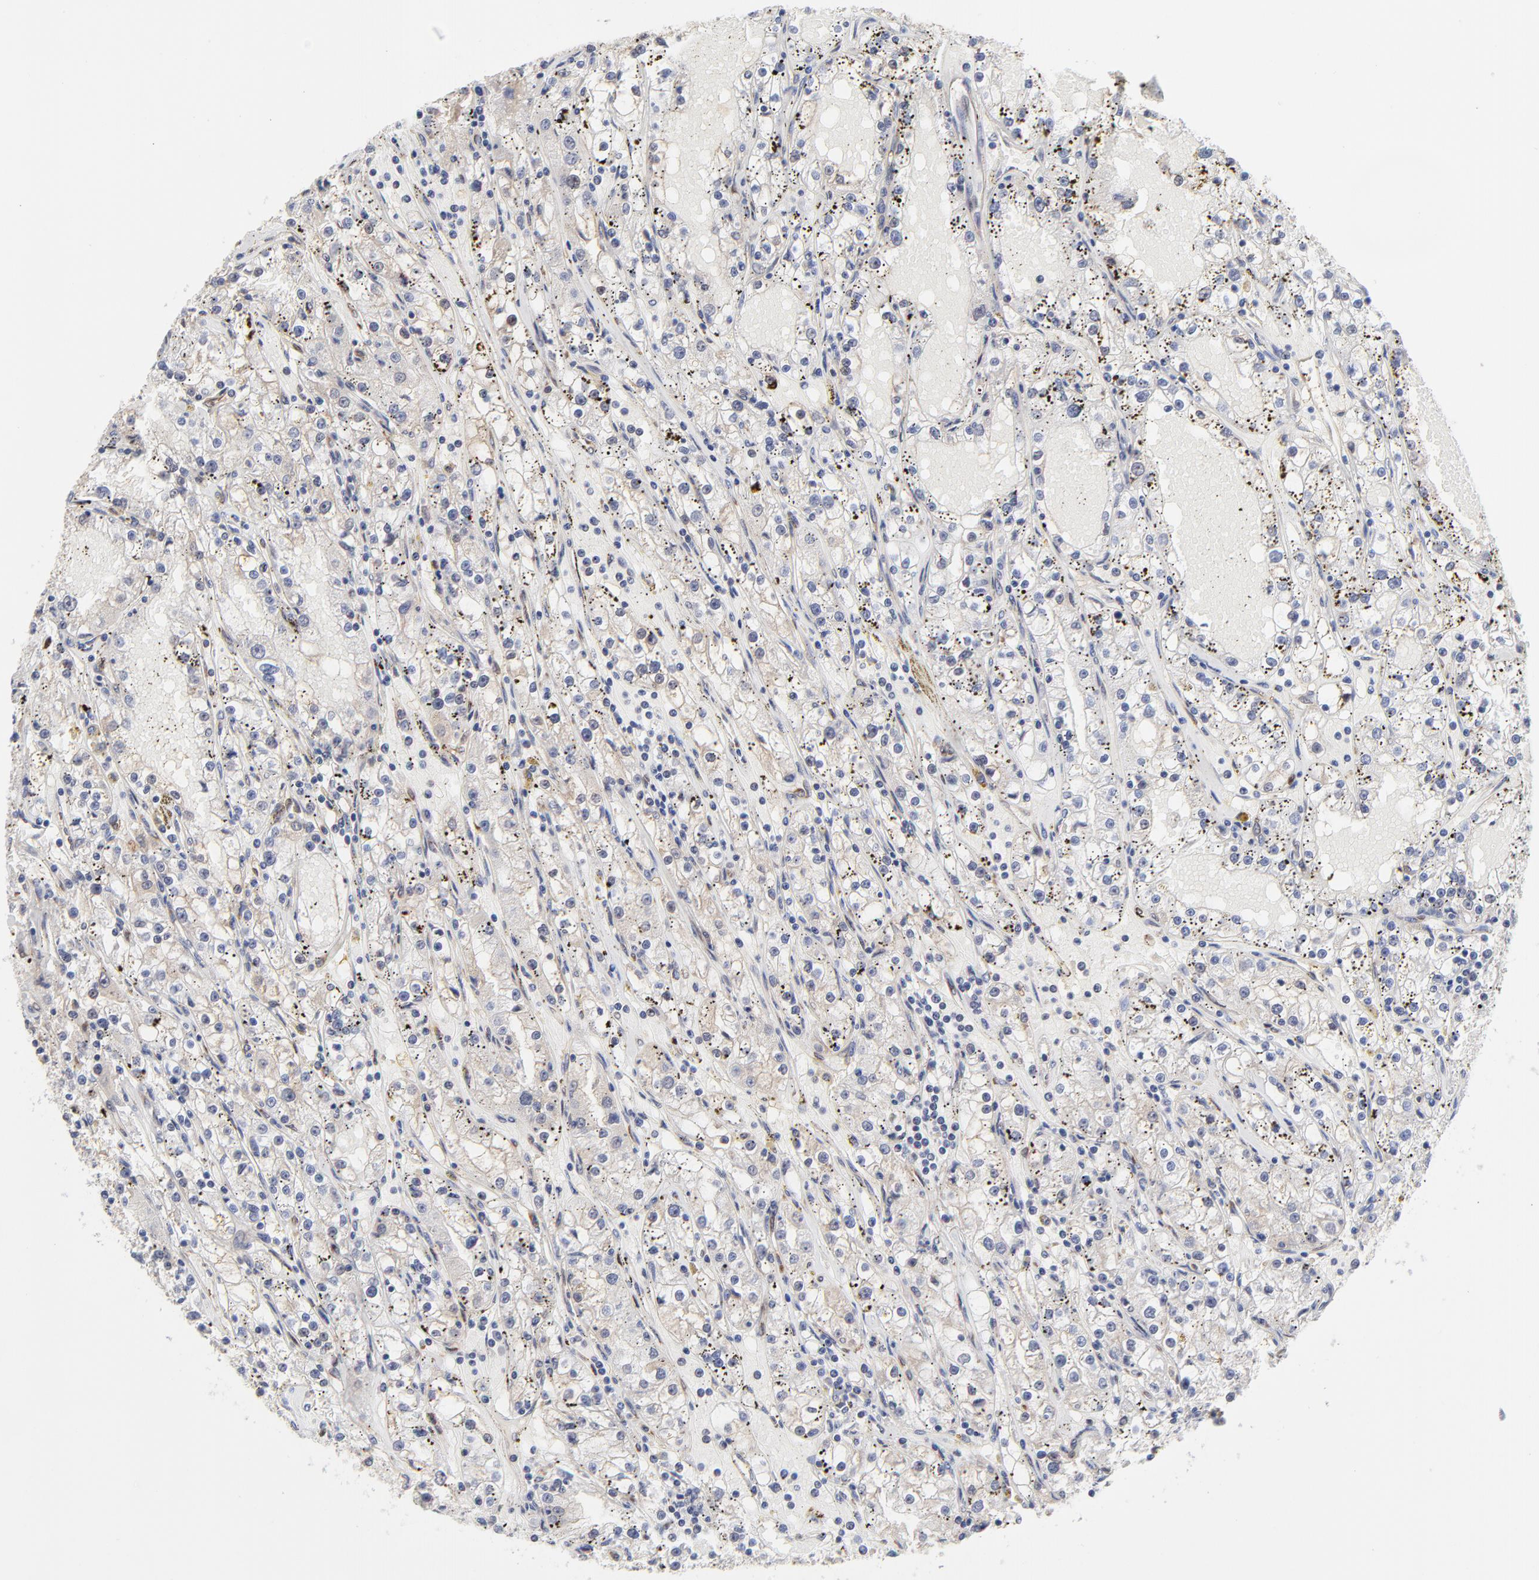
{"staining": {"intensity": "weak", "quantity": ">75%", "location": "cytoplasmic/membranous"}, "tissue": "renal cancer", "cell_type": "Tumor cells", "image_type": "cancer", "snomed": [{"axis": "morphology", "description": "Adenocarcinoma, NOS"}, {"axis": "topography", "description": "Kidney"}], "caption": "Human renal cancer (adenocarcinoma) stained with a protein marker reveals weak staining in tumor cells.", "gene": "ZNF157", "patient": {"sex": "male", "age": 56}}